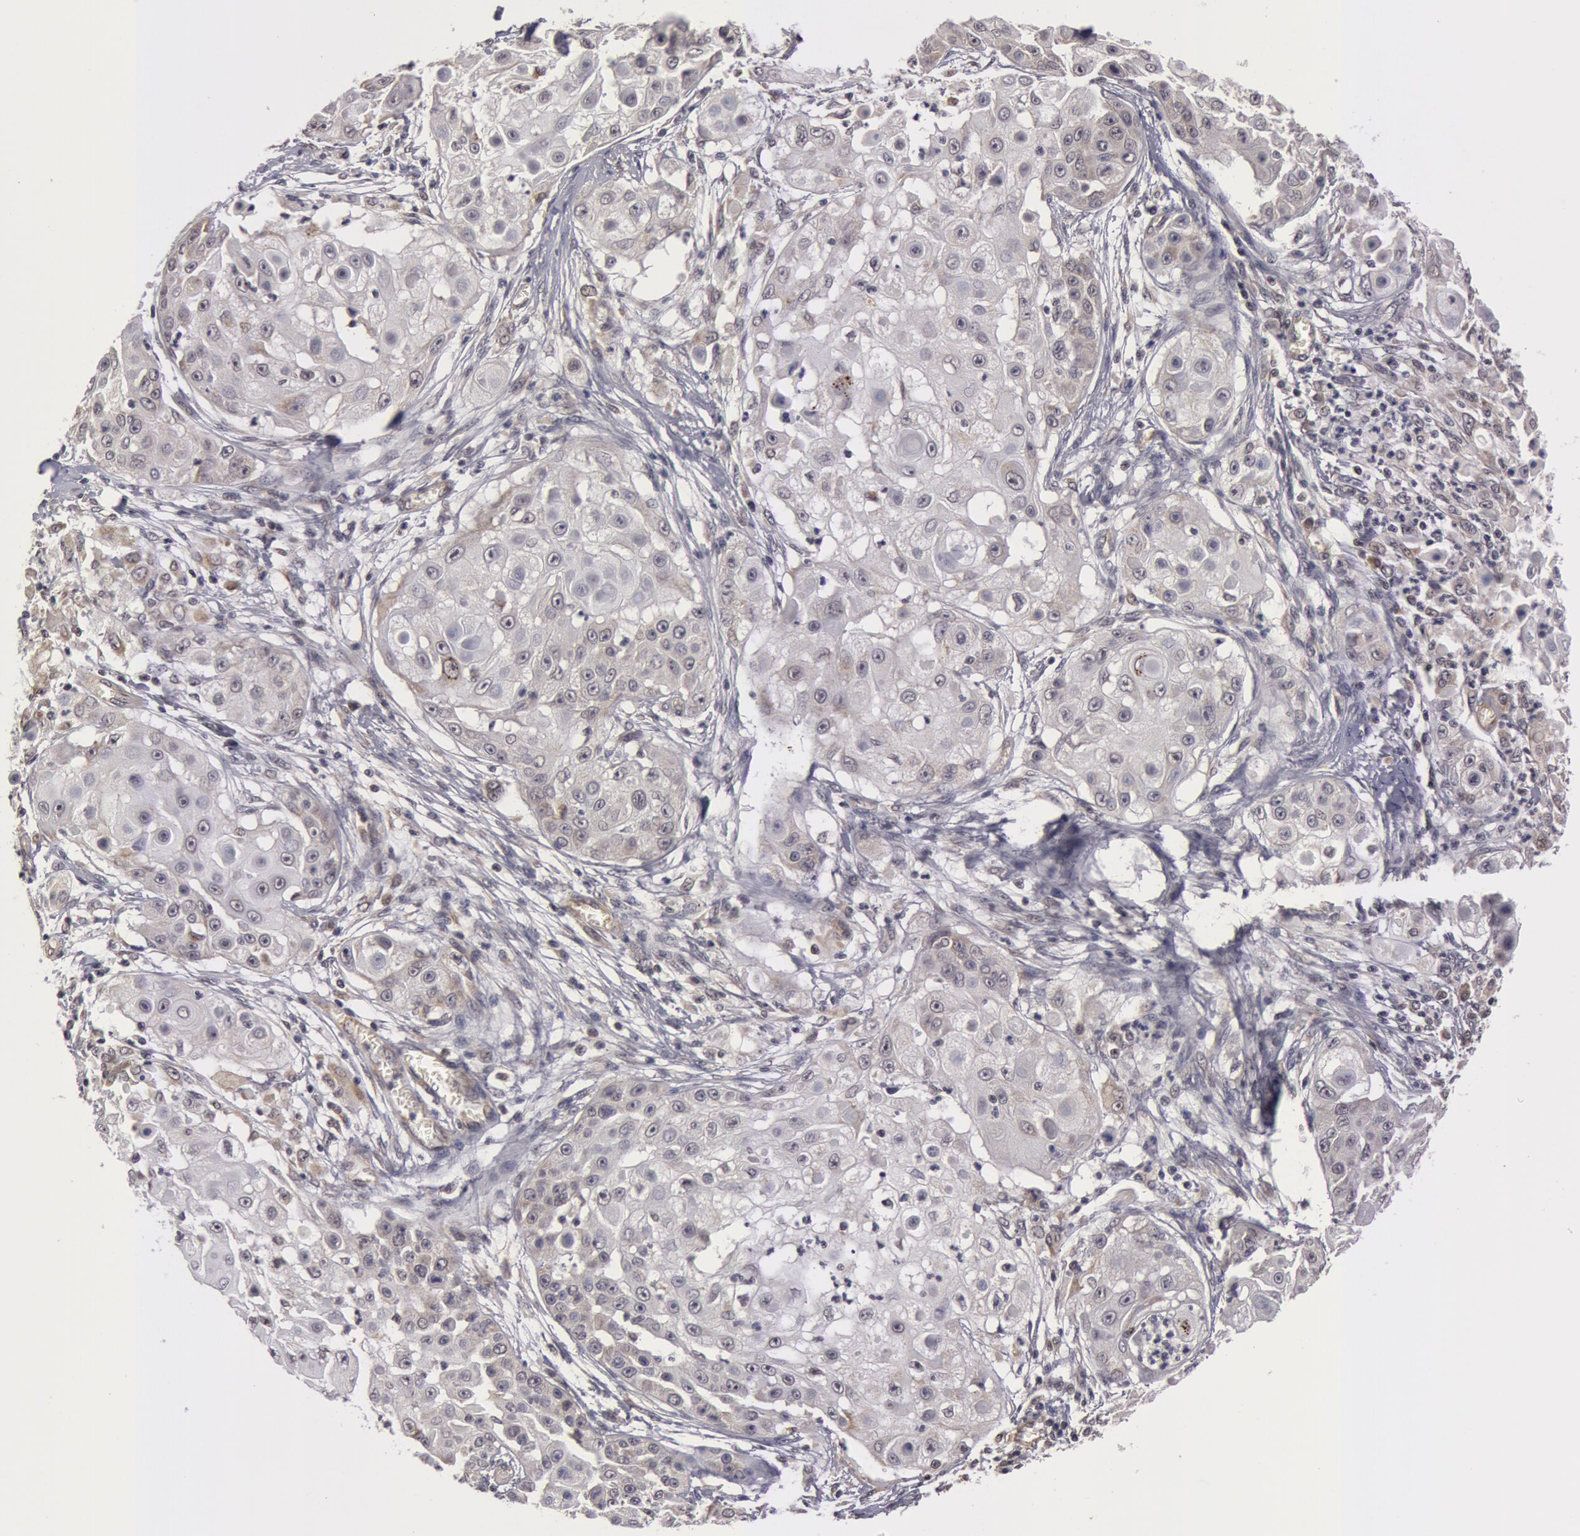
{"staining": {"intensity": "negative", "quantity": "none", "location": "none"}, "tissue": "skin cancer", "cell_type": "Tumor cells", "image_type": "cancer", "snomed": [{"axis": "morphology", "description": "Squamous cell carcinoma, NOS"}, {"axis": "topography", "description": "Skin"}], "caption": "A photomicrograph of skin cancer stained for a protein shows no brown staining in tumor cells. (Stains: DAB (3,3'-diaminobenzidine) immunohistochemistry with hematoxylin counter stain, Microscopy: brightfield microscopy at high magnification).", "gene": "SYTL4", "patient": {"sex": "female", "age": 57}}